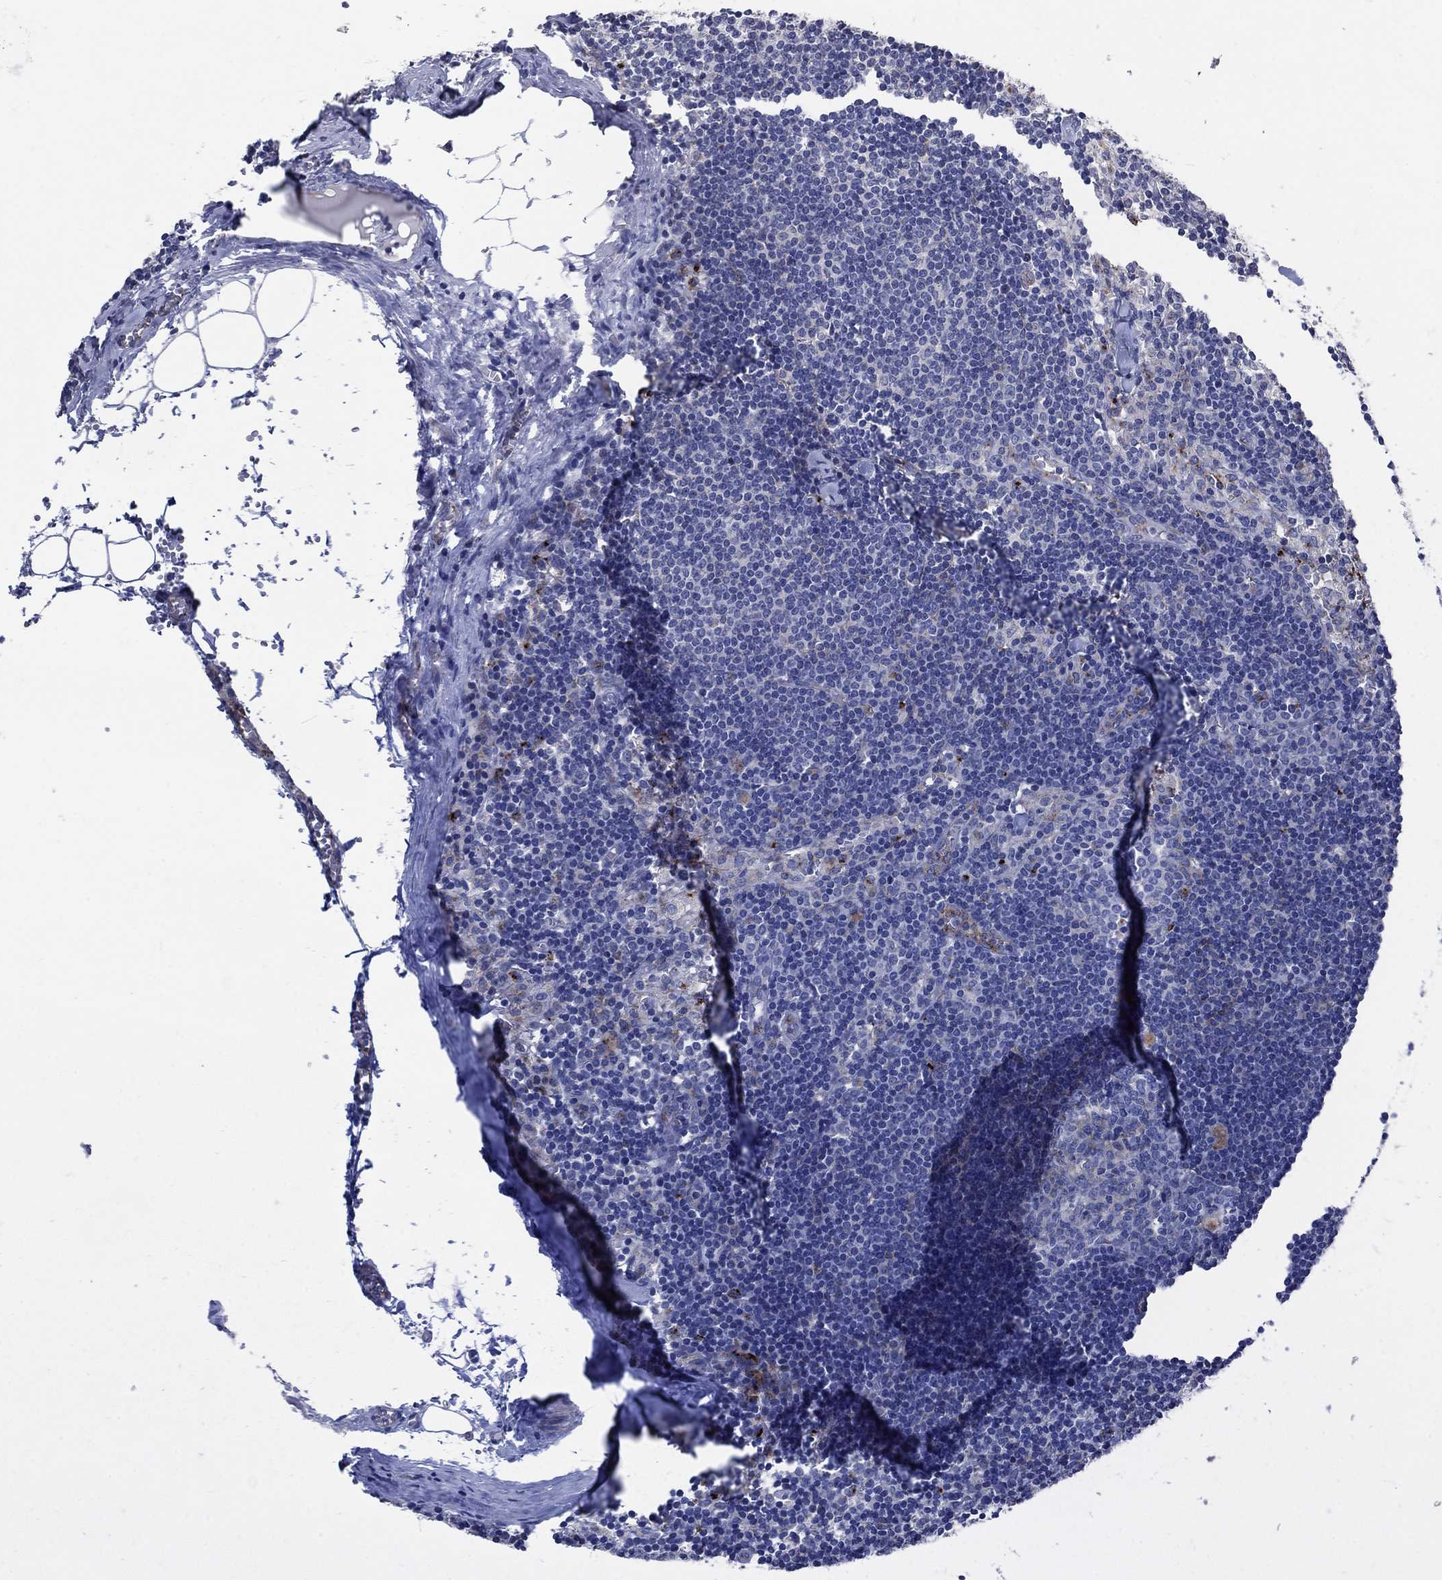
{"staining": {"intensity": "weak", "quantity": "<25%", "location": "cytoplasmic/membranous"}, "tissue": "lymph node", "cell_type": "Non-germinal center cells", "image_type": "normal", "snomed": [{"axis": "morphology", "description": "Normal tissue, NOS"}, {"axis": "topography", "description": "Lymph node"}], "caption": "Unremarkable lymph node was stained to show a protein in brown. There is no significant staining in non-germinal center cells.", "gene": "TINAG", "patient": {"sex": "female", "age": 52}}